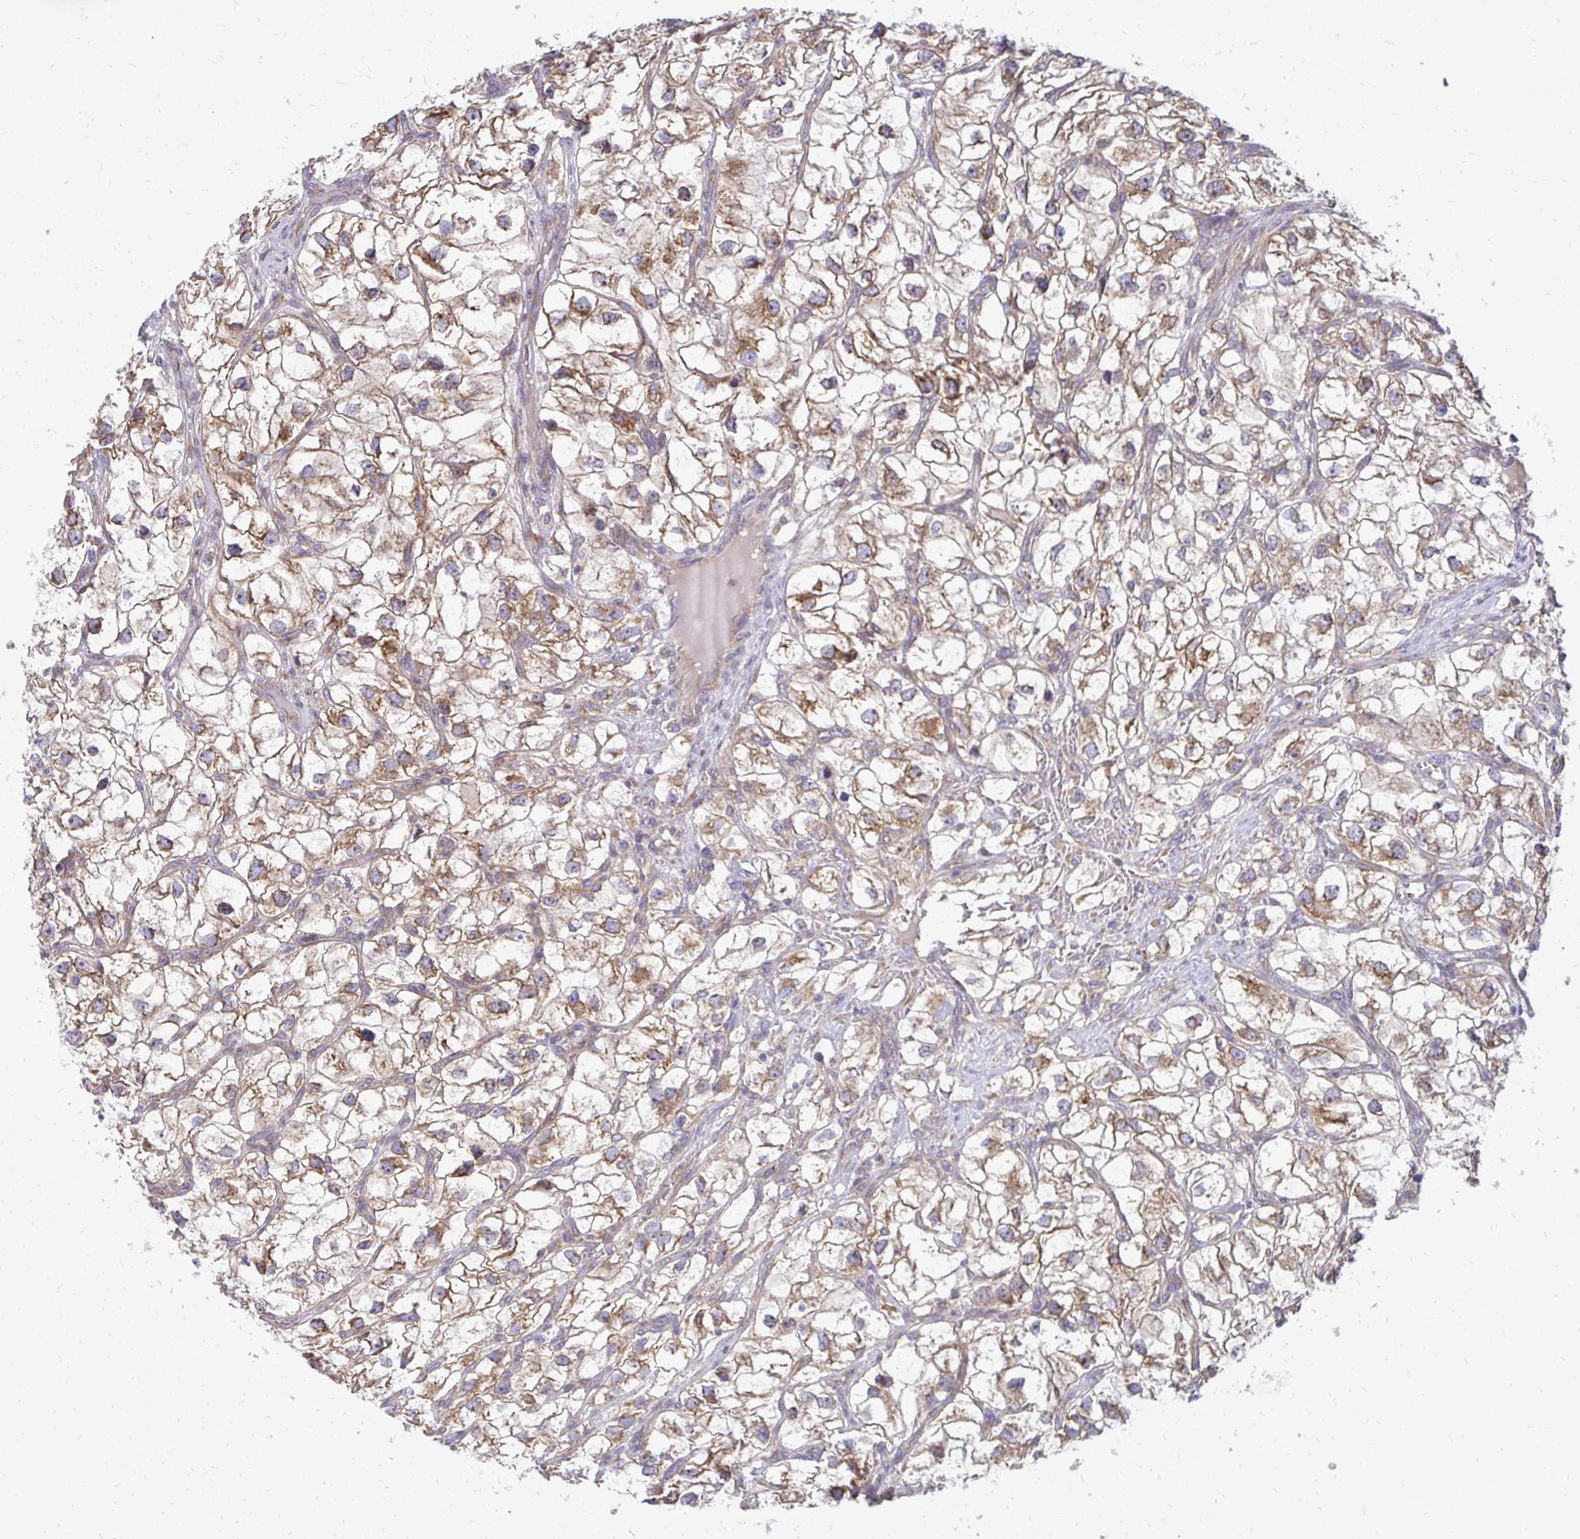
{"staining": {"intensity": "moderate", "quantity": ">75%", "location": "cytoplasmic/membranous"}, "tissue": "renal cancer", "cell_type": "Tumor cells", "image_type": "cancer", "snomed": [{"axis": "morphology", "description": "Adenocarcinoma, NOS"}, {"axis": "topography", "description": "Kidney"}], "caption": "Immunohistochemistry (IHC) of renal cancer (adenocarcinoma) demonstrates medium levels of moderate cytoplasmic/membranous expression in about >75% of tumor cells. (Brightfield microscopy of DAB IHC at high magnification).", "gene": "RPLP2", "patient": {"sex": "male", "age": 59}}